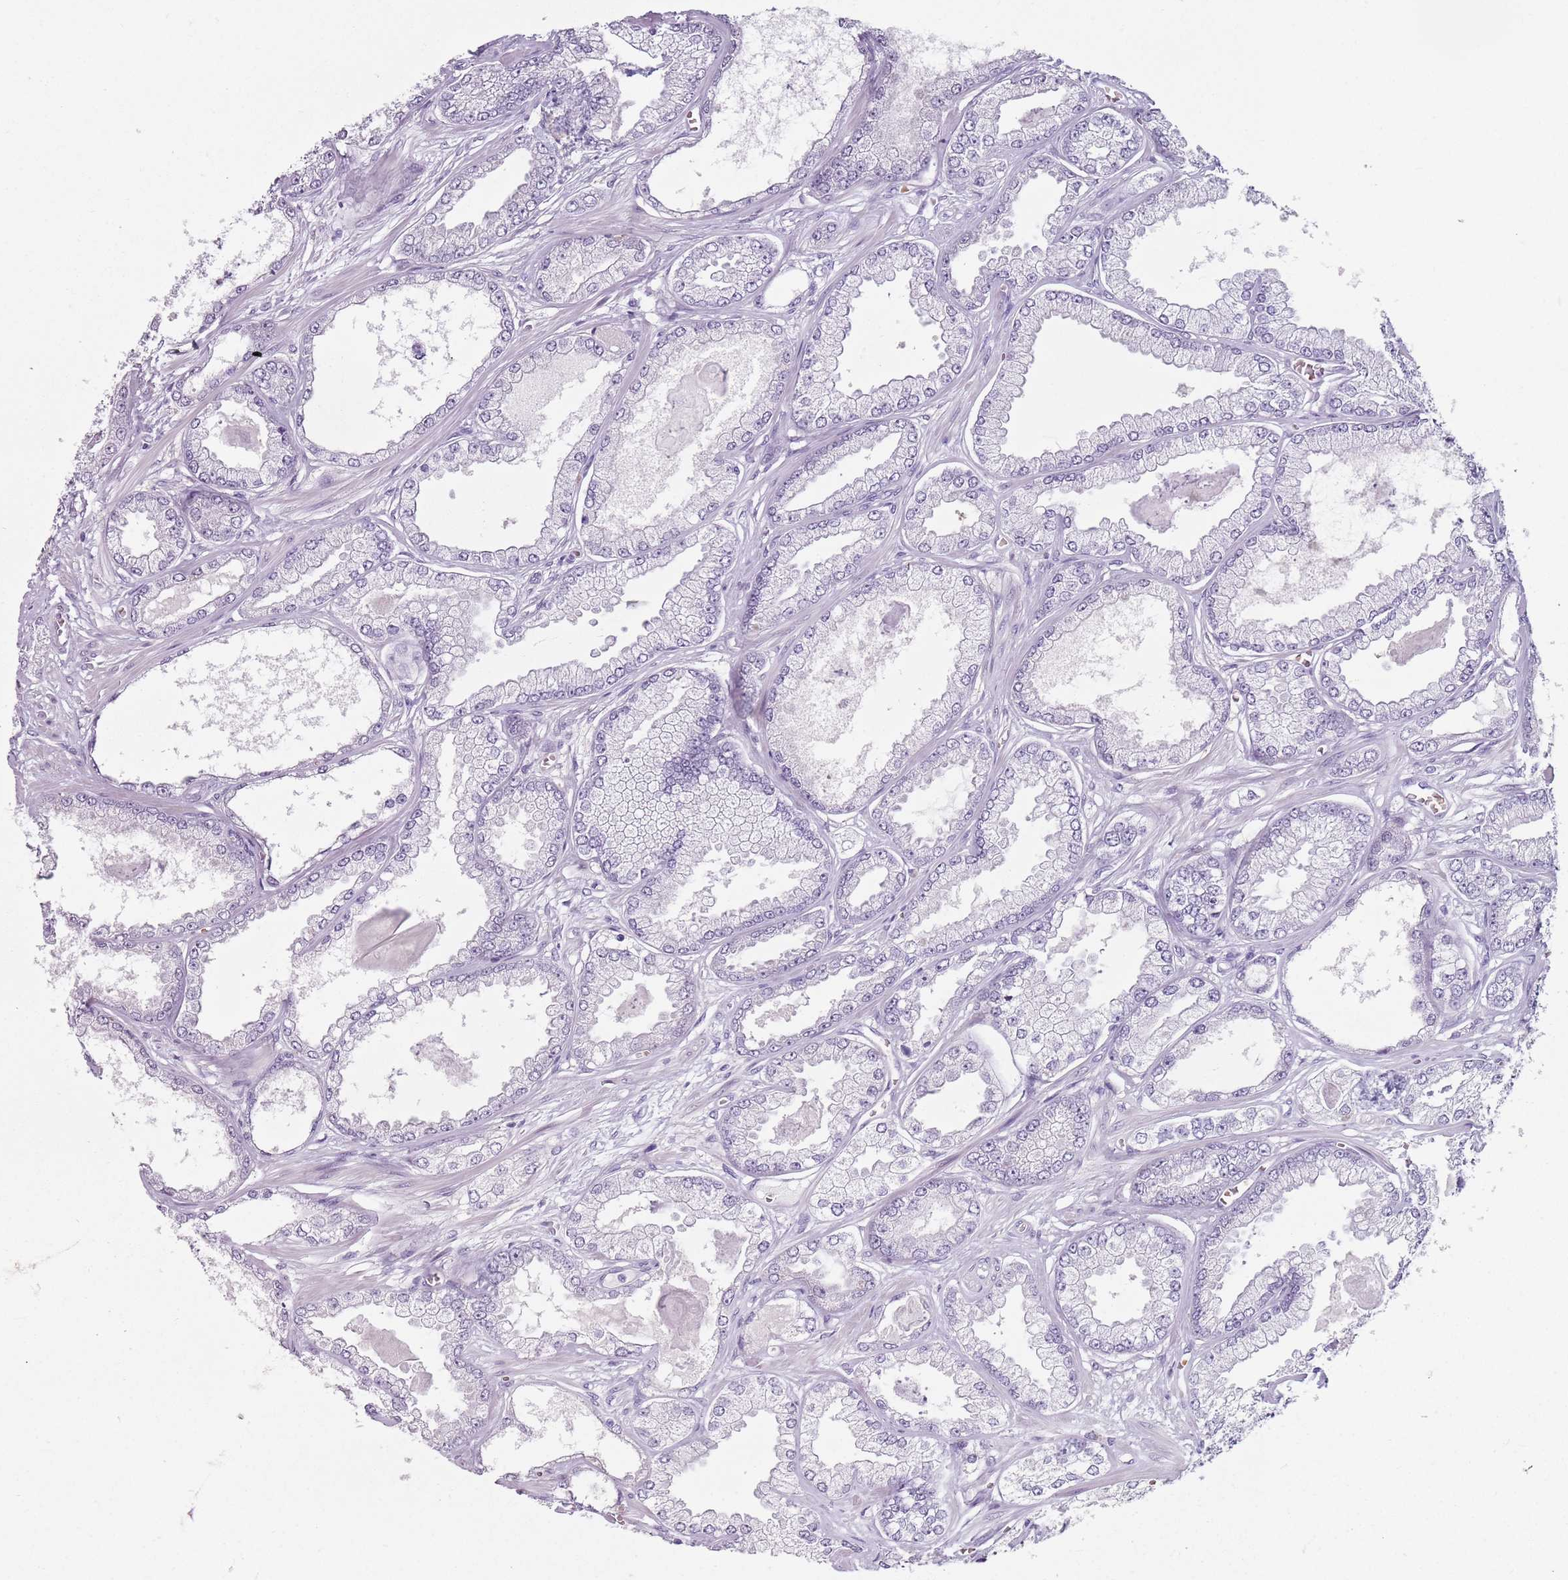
{"staining": {"intensity": "negative", "quantity": "none", "location": "none"}, "tissue": "prostate cancer", "cell_type": "Tumor cells", "image_type": "cancer", "snomed": [{"axis": "morphology", "description": "Adenocarcinoma, Low grade"}, {"axis": "topography", "description": "Prostate"}], "caption": "This photomicrograph is of low-grade adenocarcinoma (prostate) stained with immunohistochemistry (IHC) to label a protein in brown with the nuclei are counter-stained blue. There is no staining in tumor cells.", "gene": "SPESP1", "patient": {"sex": "male", "age": 64}}